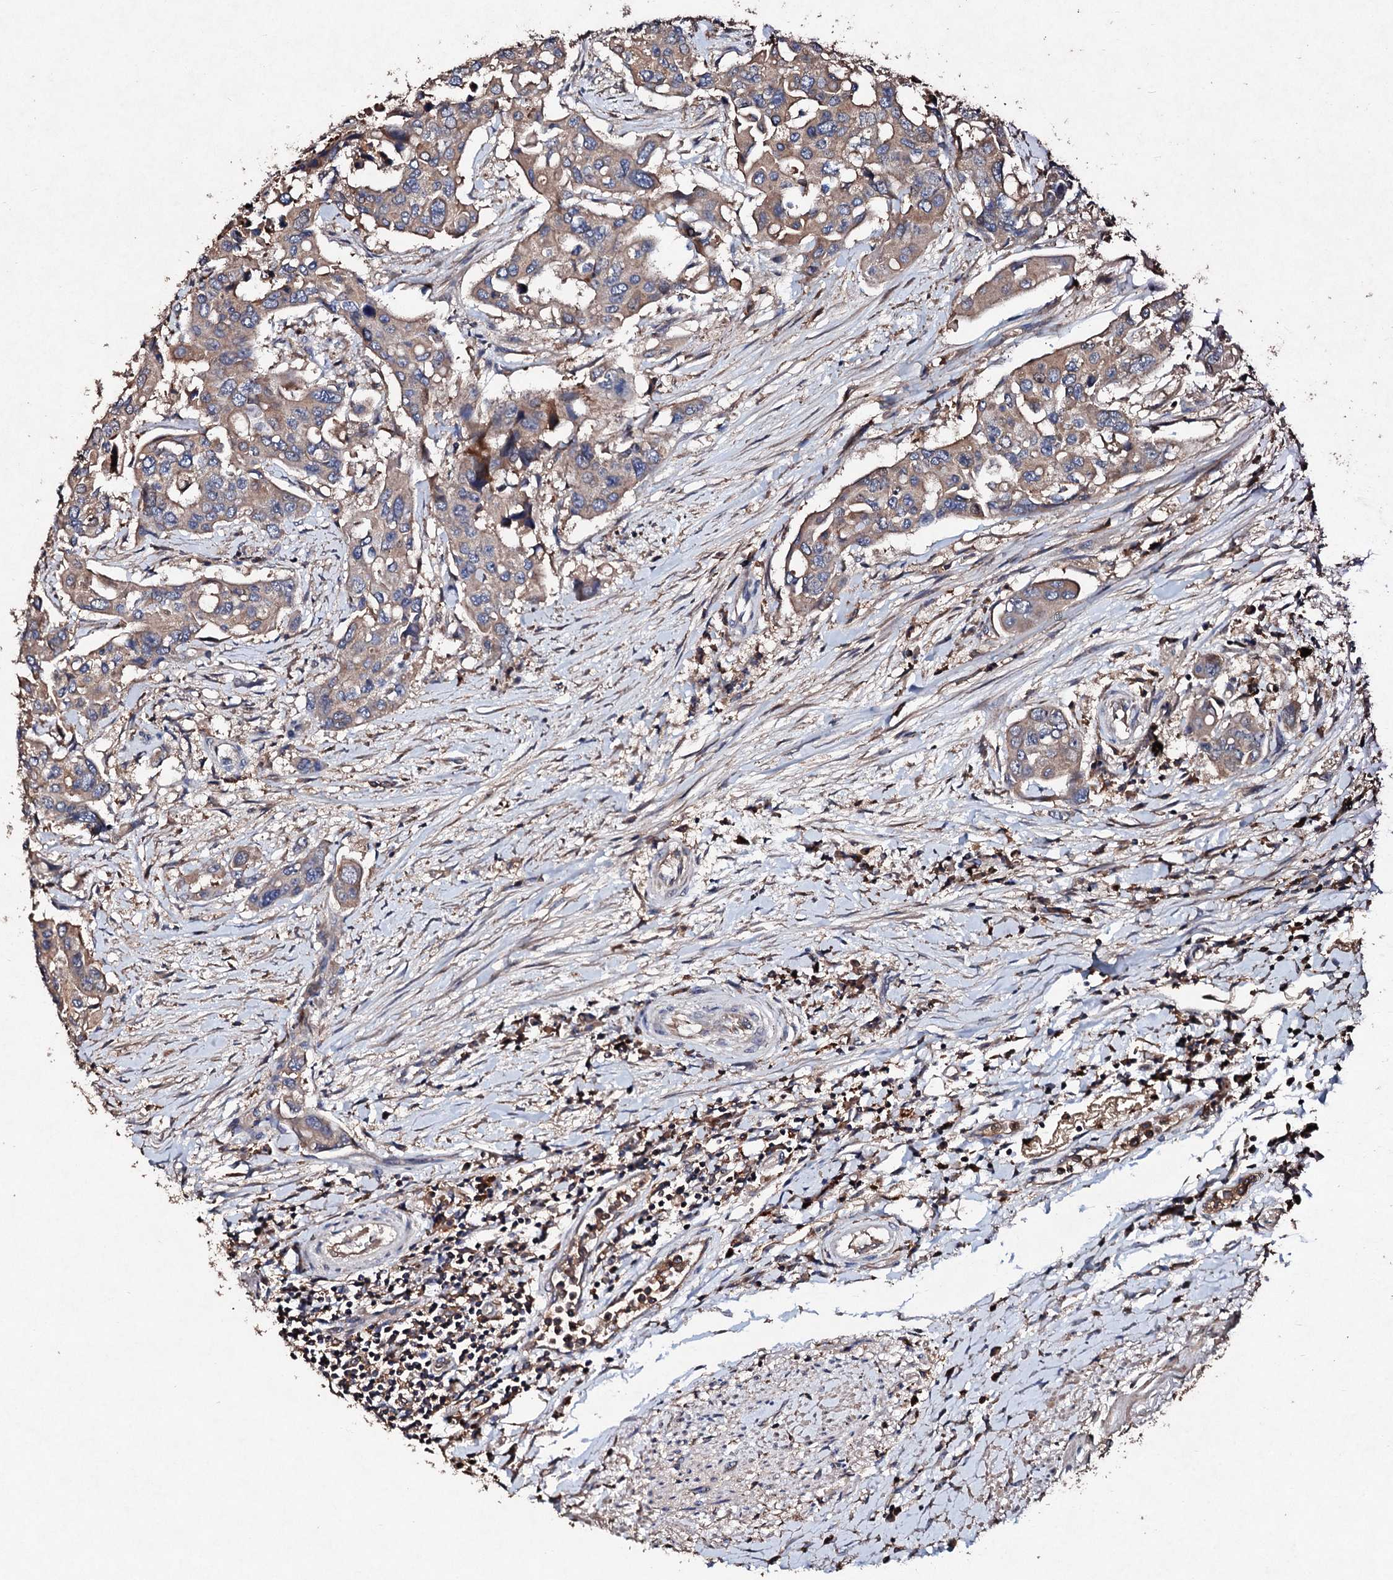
{"staining": {"intensity": "moderate", "quantity": ">75%", "location": "cytoplasmic/membranous"}, "tissue": "colorectal cancer", "cell_type": "Tumor cells", "image_type": "cancer", "snomed": [{"axis": "morphology", "description": "Adenocarcinoma, NOS"}, {"axis": "topography", "description": "Colon"}], "caption": "The histopathology image exhibits immunohistochemical staining of colorectal adenocarcinoma. There is moderate cytoplasmic/membranous staining is appreciated in approximately >75% of tumor cells.", "gene": "KERA", "patient": {"sex": "male", "age": 77}}